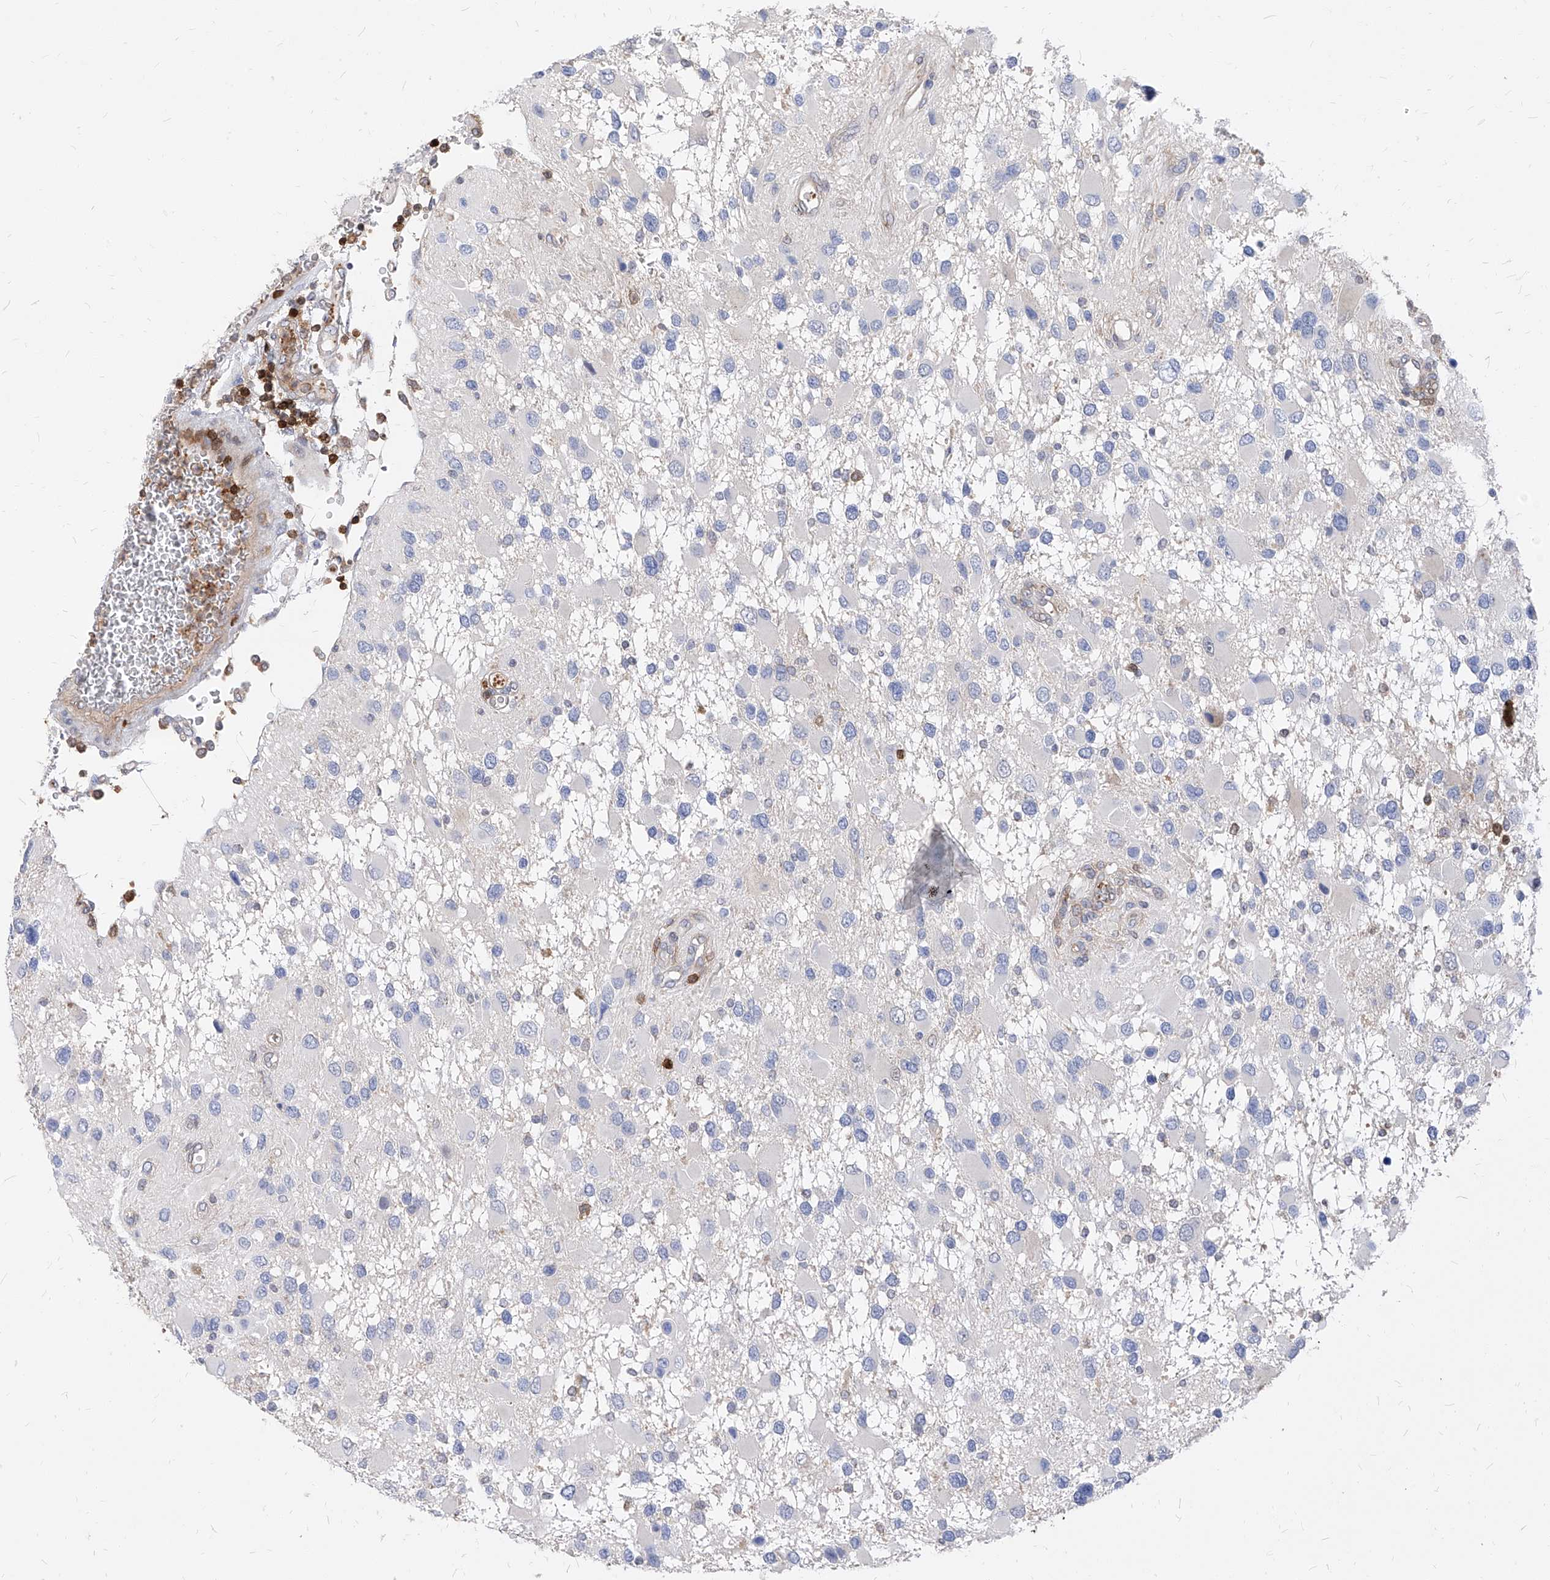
{"staining": {"intensity": "negative", "quantity": "none", "location": "none"}, "tissue": "glioma", "cell_type": "Tumor cells", "image_type": "cancer", "snomed": [{"axis": "morphology", "description": "Glioma, malignant, High grade"}, {"axis": "topography", "description": "Brain"}], "caption": "Photomicrograph shows no protein positivity in tumor cells of glioma tissue.", "gene": "ABRACL", "patient": {"sex": "male", "age": 53}}